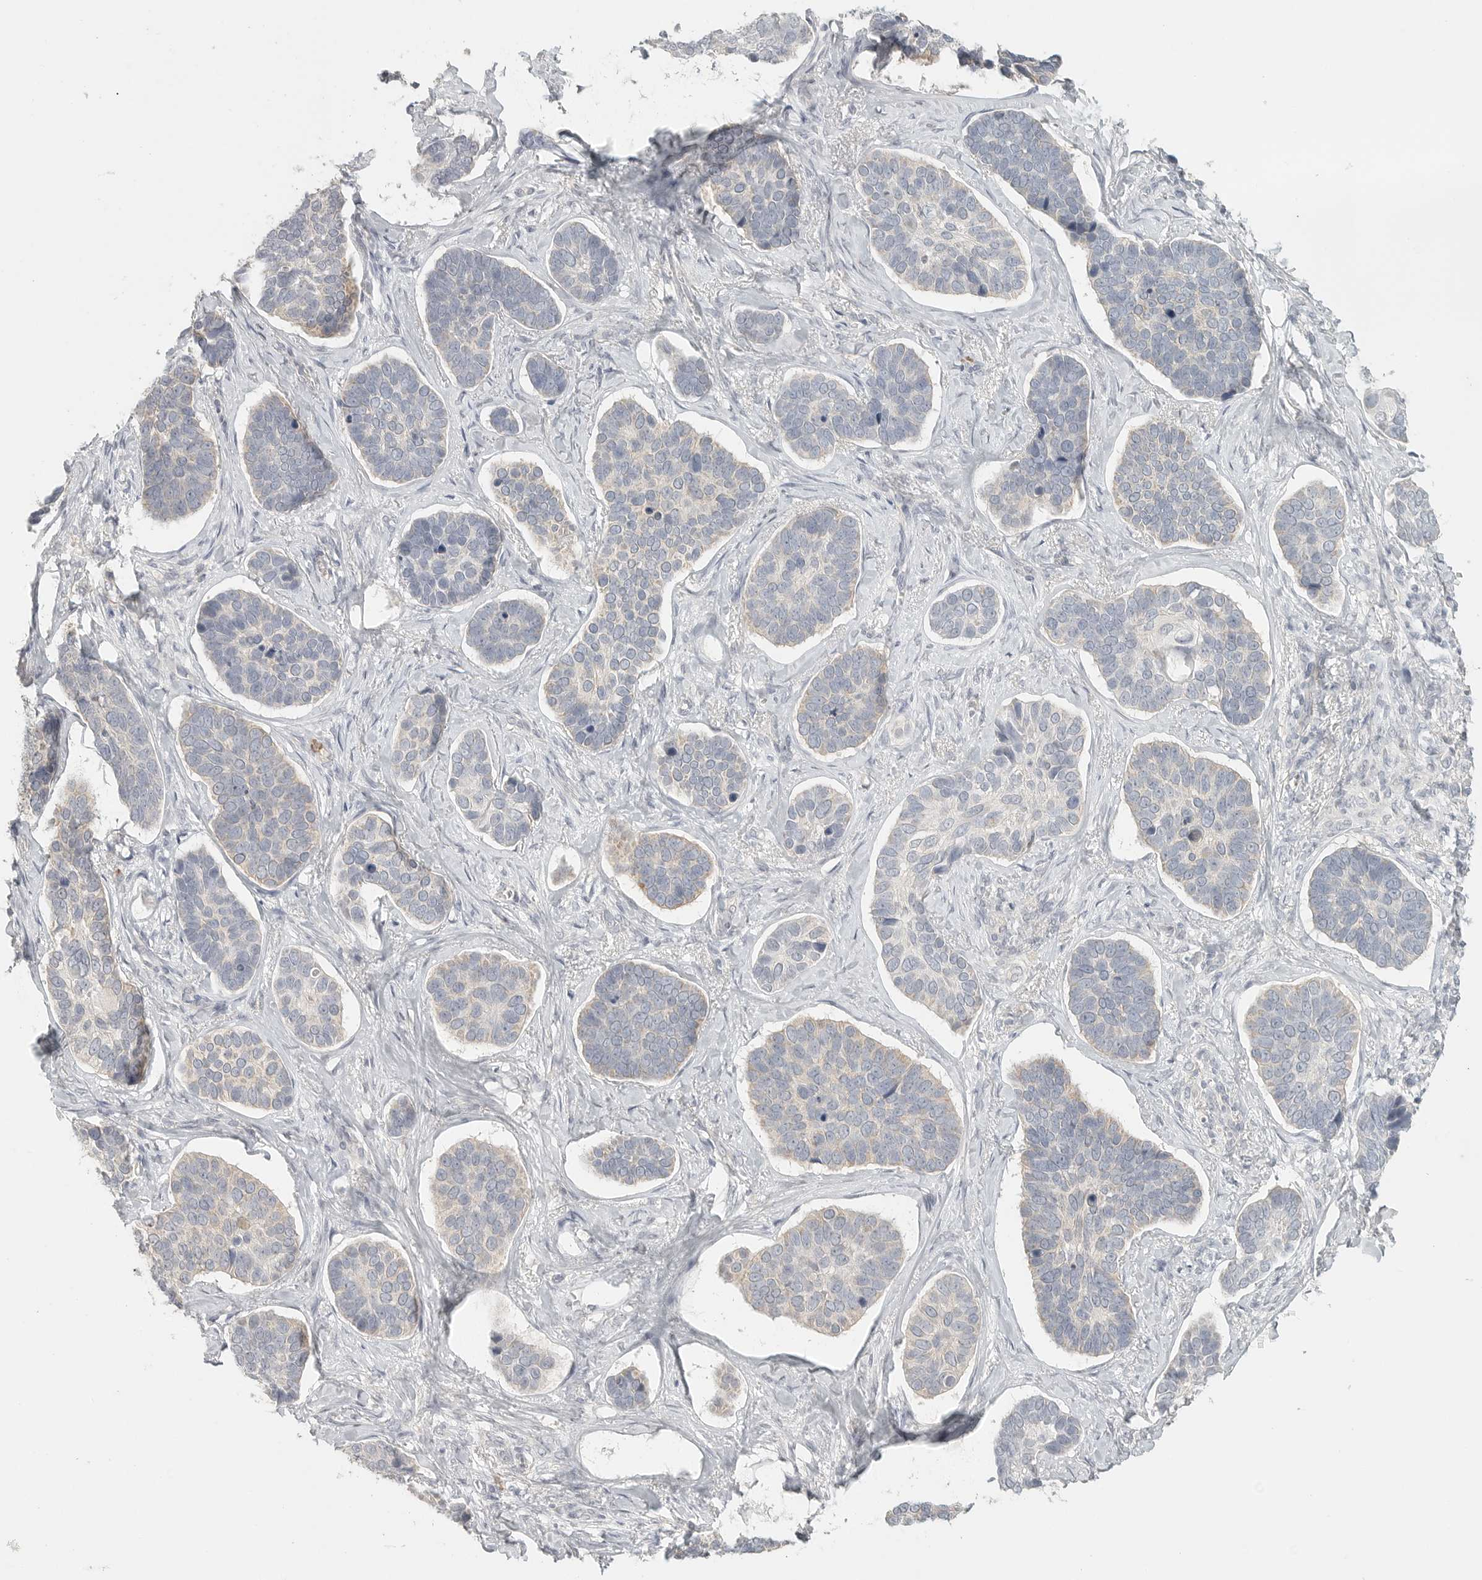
{"staining": {"intensity": "negative", "quantity": "none", "location": "none"}, "tissue": "skin cancer", "cell_type": "Tumor cells", "image_type": "cancer", "snomed": [{"axis": "morphology", "description": "Basal cell carcinoma"}, {"axis": "topography", "description": "Skin"}], "caption": "Immunohistochemistry (IHC) histopathology image of skin cancer stained for a protein (brown), which demonstrates no positivity in tumor cells. (DAB immunohistochemistry (IHC), high magnification).", "gene": "SLC25A36", "patient": {"sex": "male", "age": 62}}